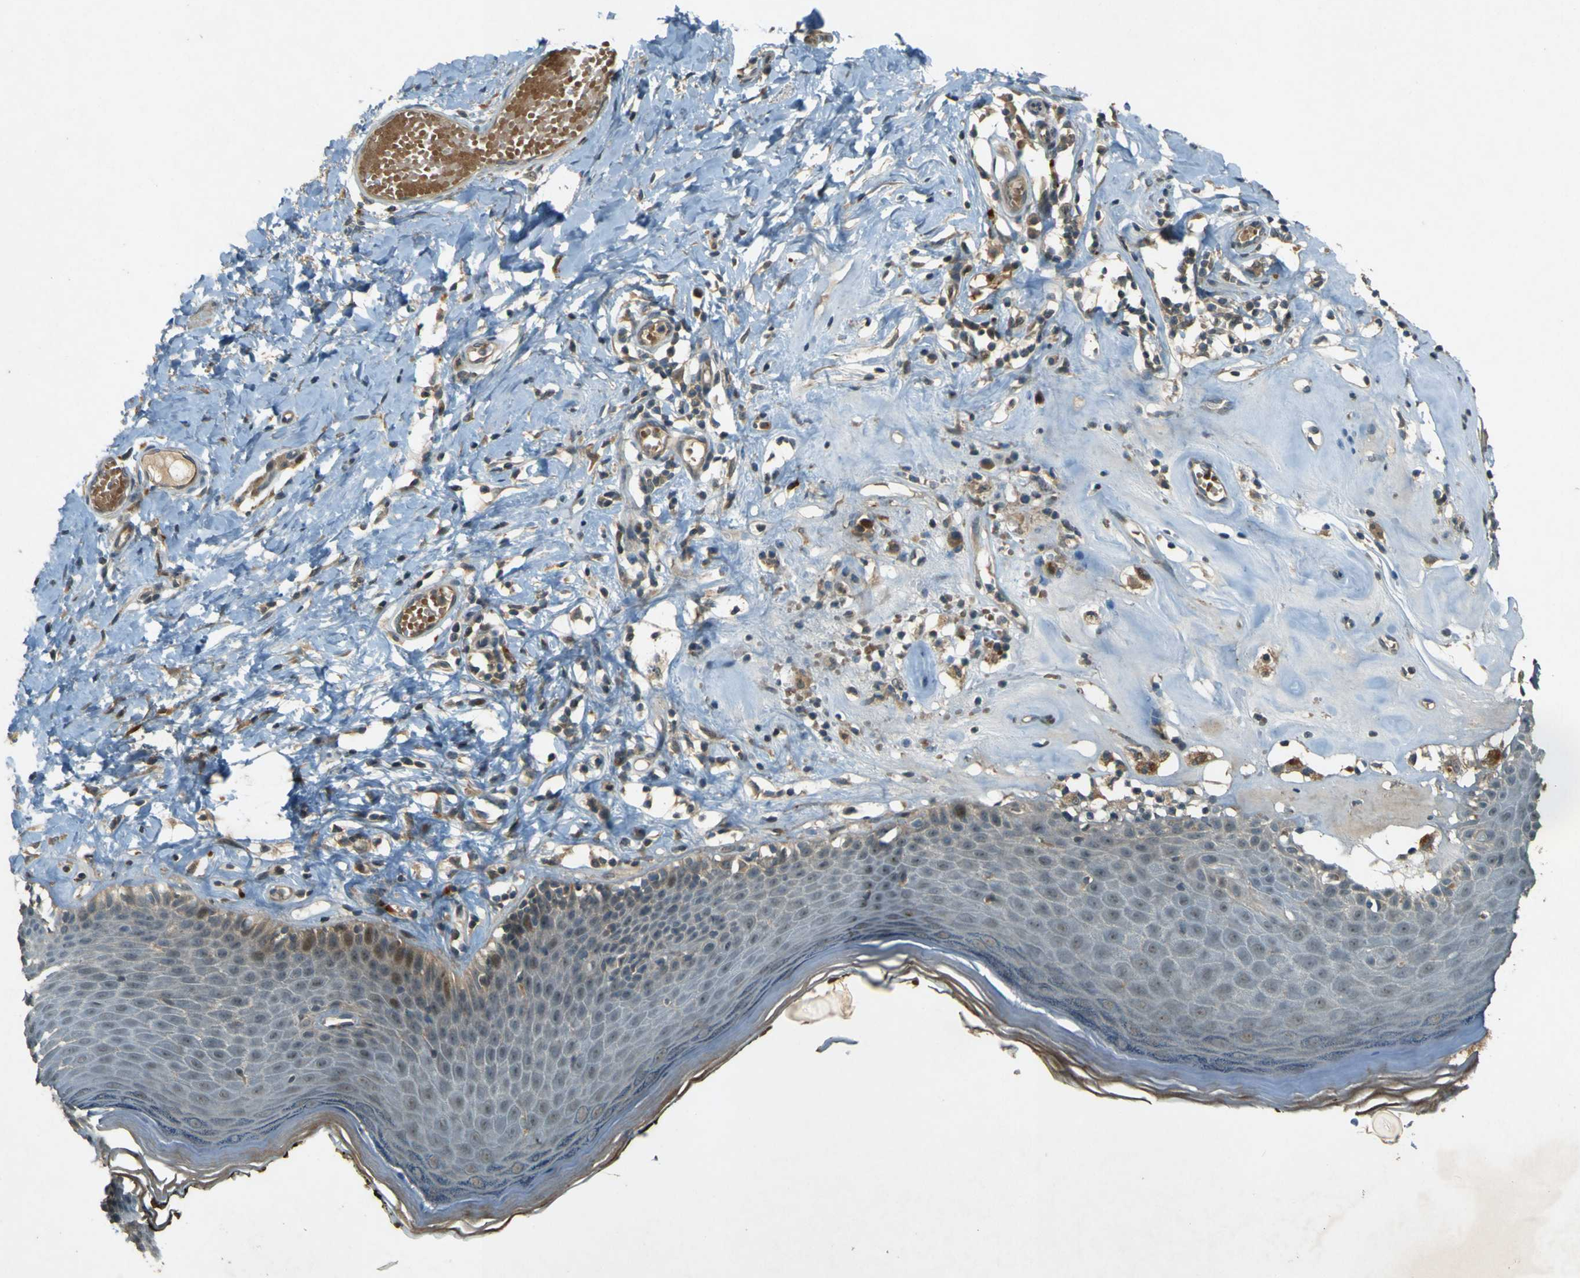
{"staining": {"intensity": "negative", "quantity": "none", "location": "none"}, "tissue": "skin", "cell_type": "Epidermal cells", "image_type": "normal", "snomed": [{"axis": "morphology", "description": "Normal tissue, NOS"}, {"axis": "morphology", "description": "Inflammation, NOS"}, {"axis": "topography", "description": "Vulva"}], "caption": "This is a micrograph of immunohistochemistry (IHC) staining of unremarkable skin, which shows no expression in epidermal cells. The staining was performed using DAB to visualize the protein expression in brown, while the nuclei were stained in blue with hematoxylin (Magnification: 20x).", "gene": "MPDZ", "patient": {"sex": "female", "age": 84}}